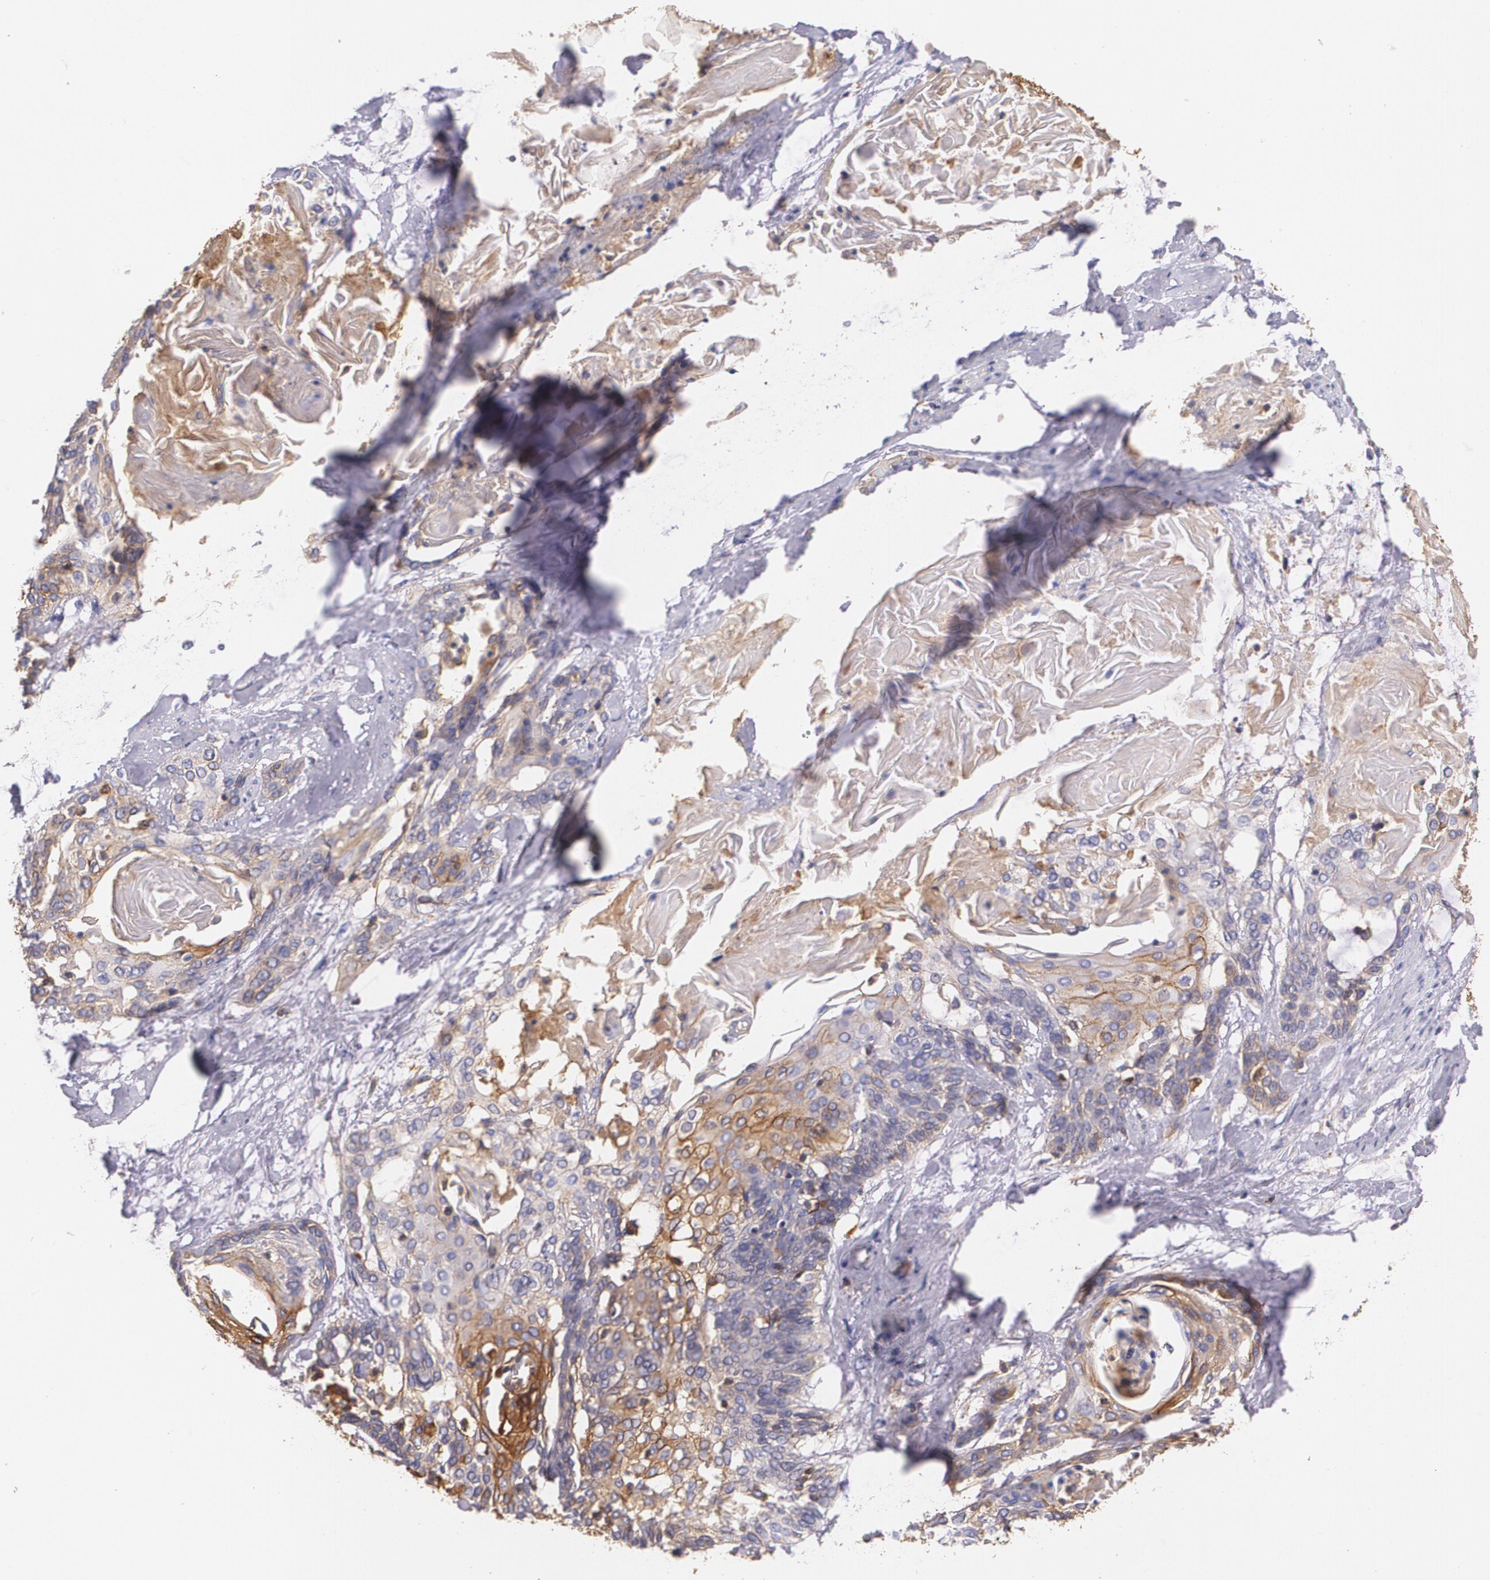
{"staining": {"intensity": "weak", "quantity": "<25%", "location": "cytoplasmic/membranous"}, "tissue": "cervical cancer", "cell_type": "Tumor cells", "image_type": "cancer", "snomed": [{"axis": "morphology", "description": "Squamous cell carcinoma, NOS"}, {"axis": "topography", "description": "Cervix"}], "caption": "Tumor cells are negative for brown protein staining in cervical cancer (squamous cell carcinoma).", "gene": "B2M", "patient": {"sex": "female", "age": 57}}